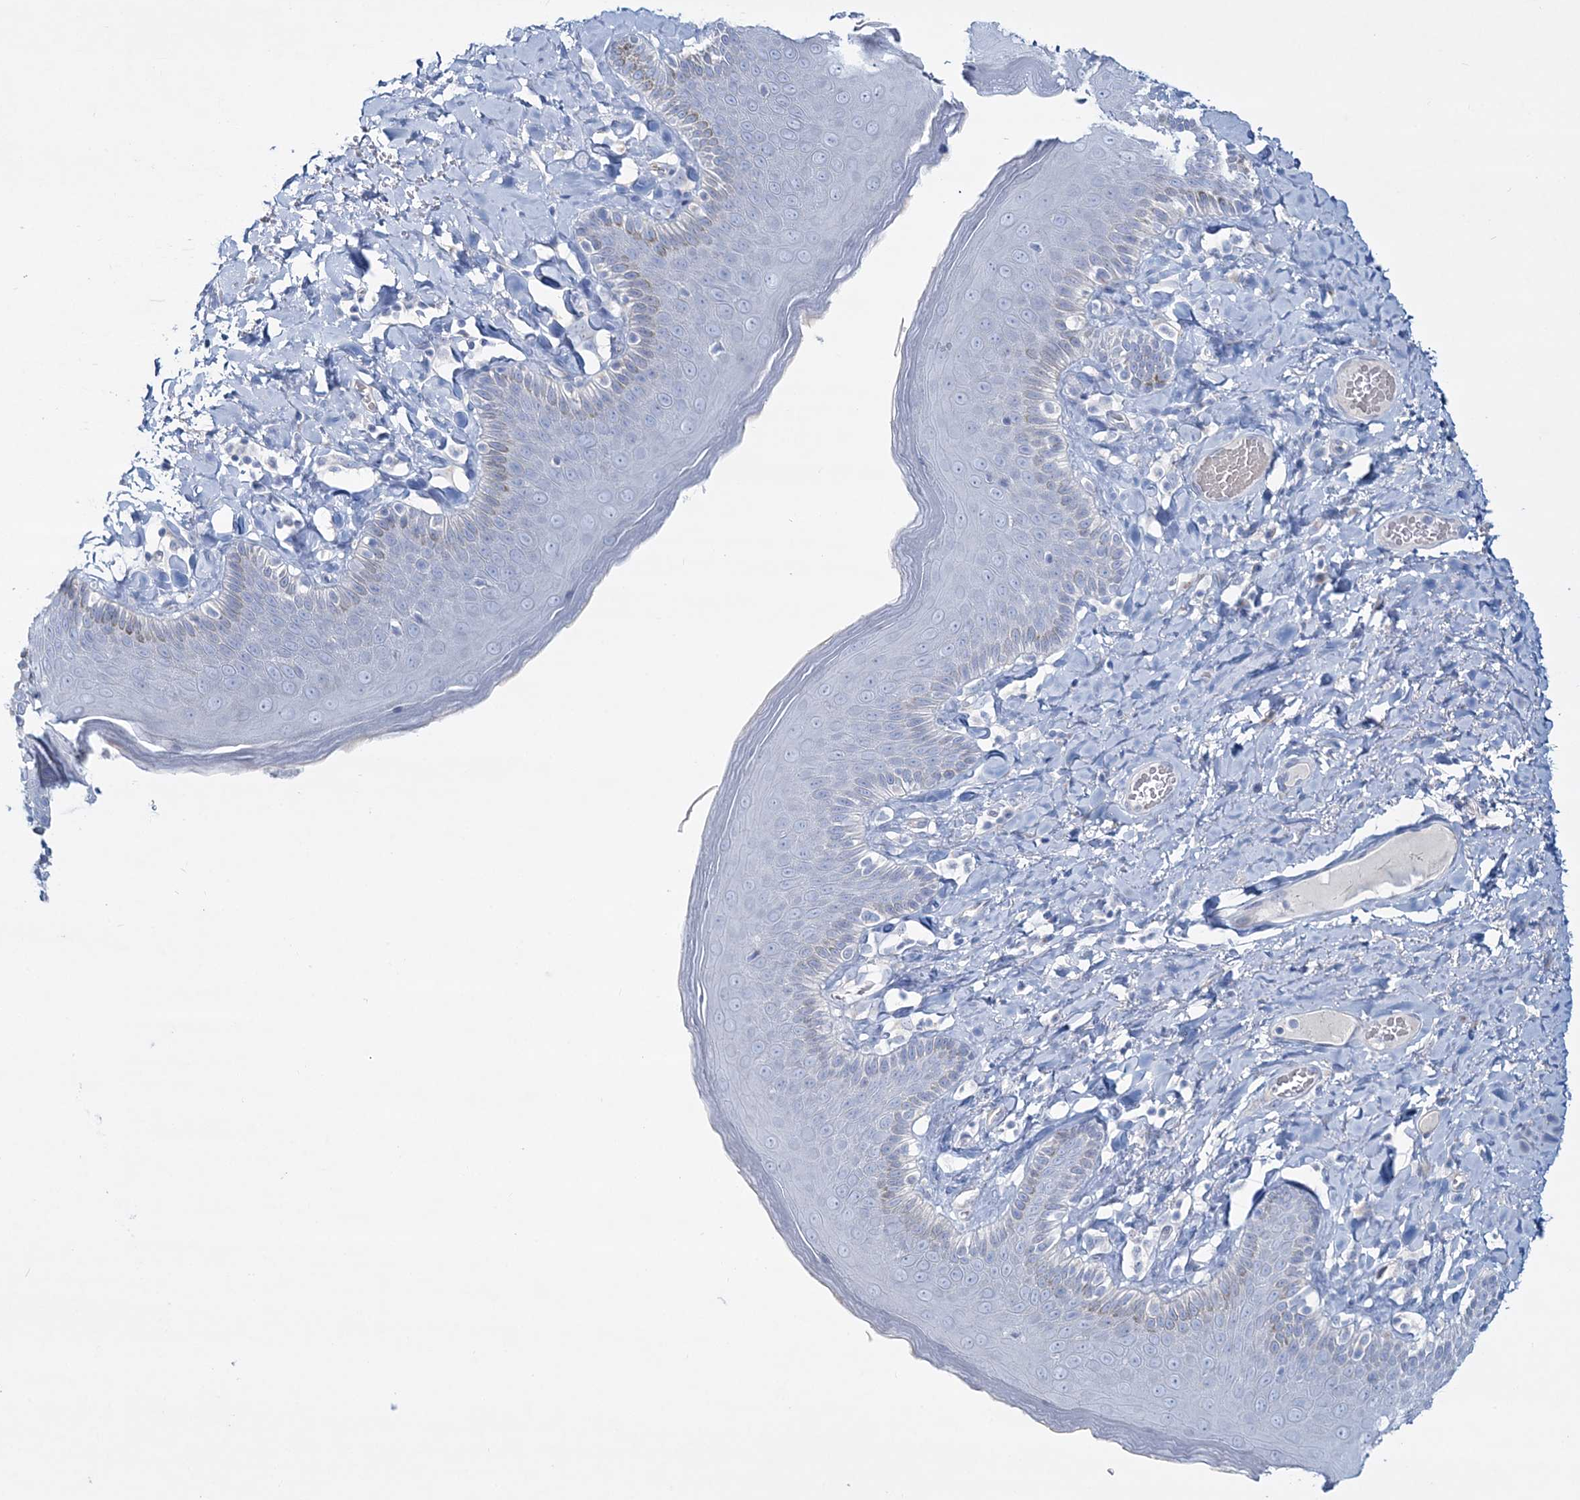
{"staining": {"intensity": "moderate", "quantity": "<25%", "location": "cytoplasmic/membranous"}, "tissue": "skin", "cell_type": "Epidermal cells", "image_type": "normal", "snomed": [{"axis": "morphology", "description": "Normal tissue, NOS"}, {"axis": "topography", "description": "Anal"}], "caption": "Immunohistochemical staining of normal human skin shows <25% levels of moderate cytoplasmic/membranous protein staining in approximately <25% of epidermal cells. (DAB IHC with brightfield microscopy, high magnification).", "gene": "ADGRL1", "patient": {"sex": "male", "age": 69}}